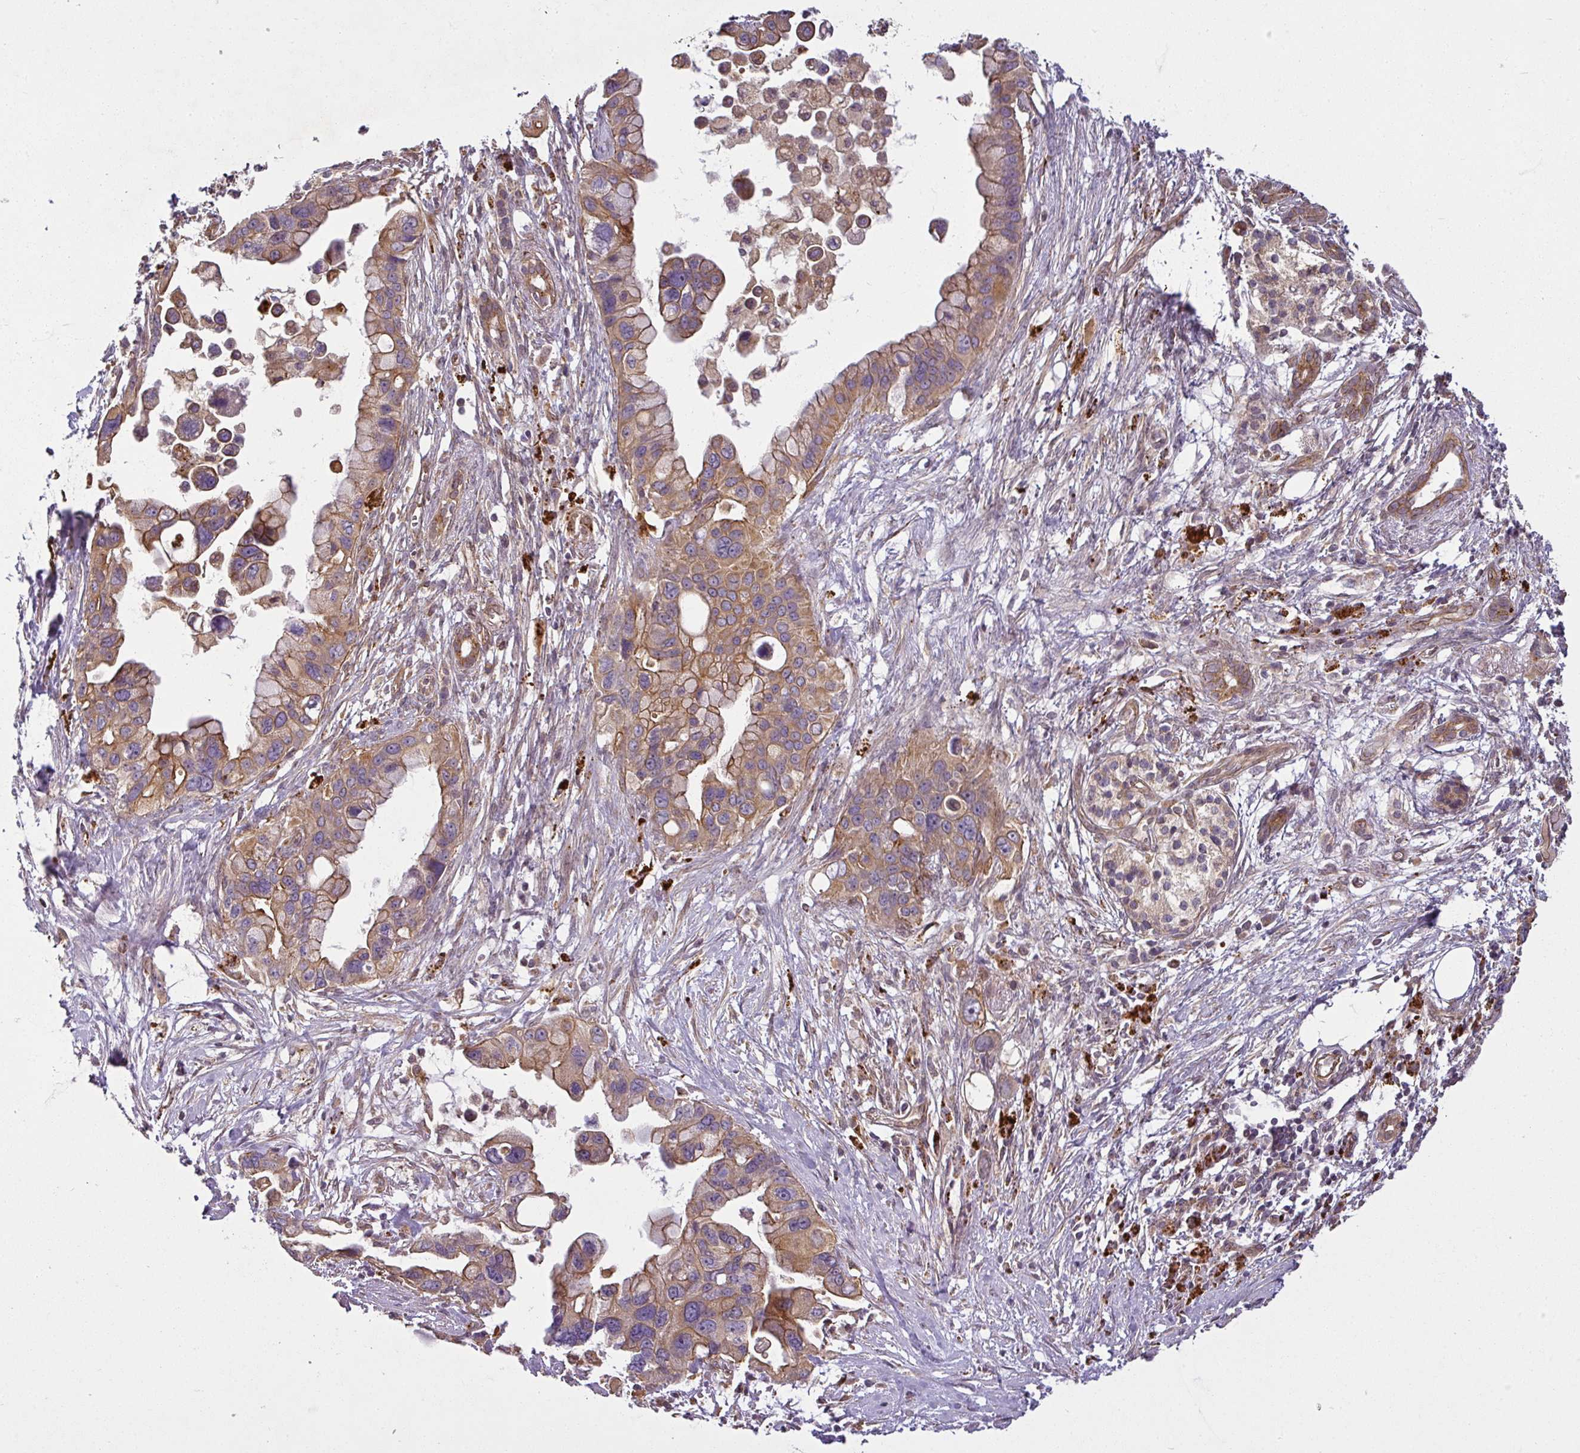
{"staining": {"intensity": "moderate", "quantity": ">75%", "location": "cytoplasmic/membranous"}, "tissue": "pancreatic cancer", "cell_type": "Tumor cells", "image_type": "cancer", "snomed": [{"axis": "morphology", "description": "Adenocarcinoma, NOS"}, {"axis": "topography", "description": "Pancreas"}], "caption": "Pancreatic adenocarcinoma was stained to show a protein in brown. There is medium levels of moderate cytoplasmic/membranous staining in approximately >75% of tumor cells. Nuclei are stained in blue.", "gene": "DIMT1", "patient": {"sex": "female", "age": 83}}